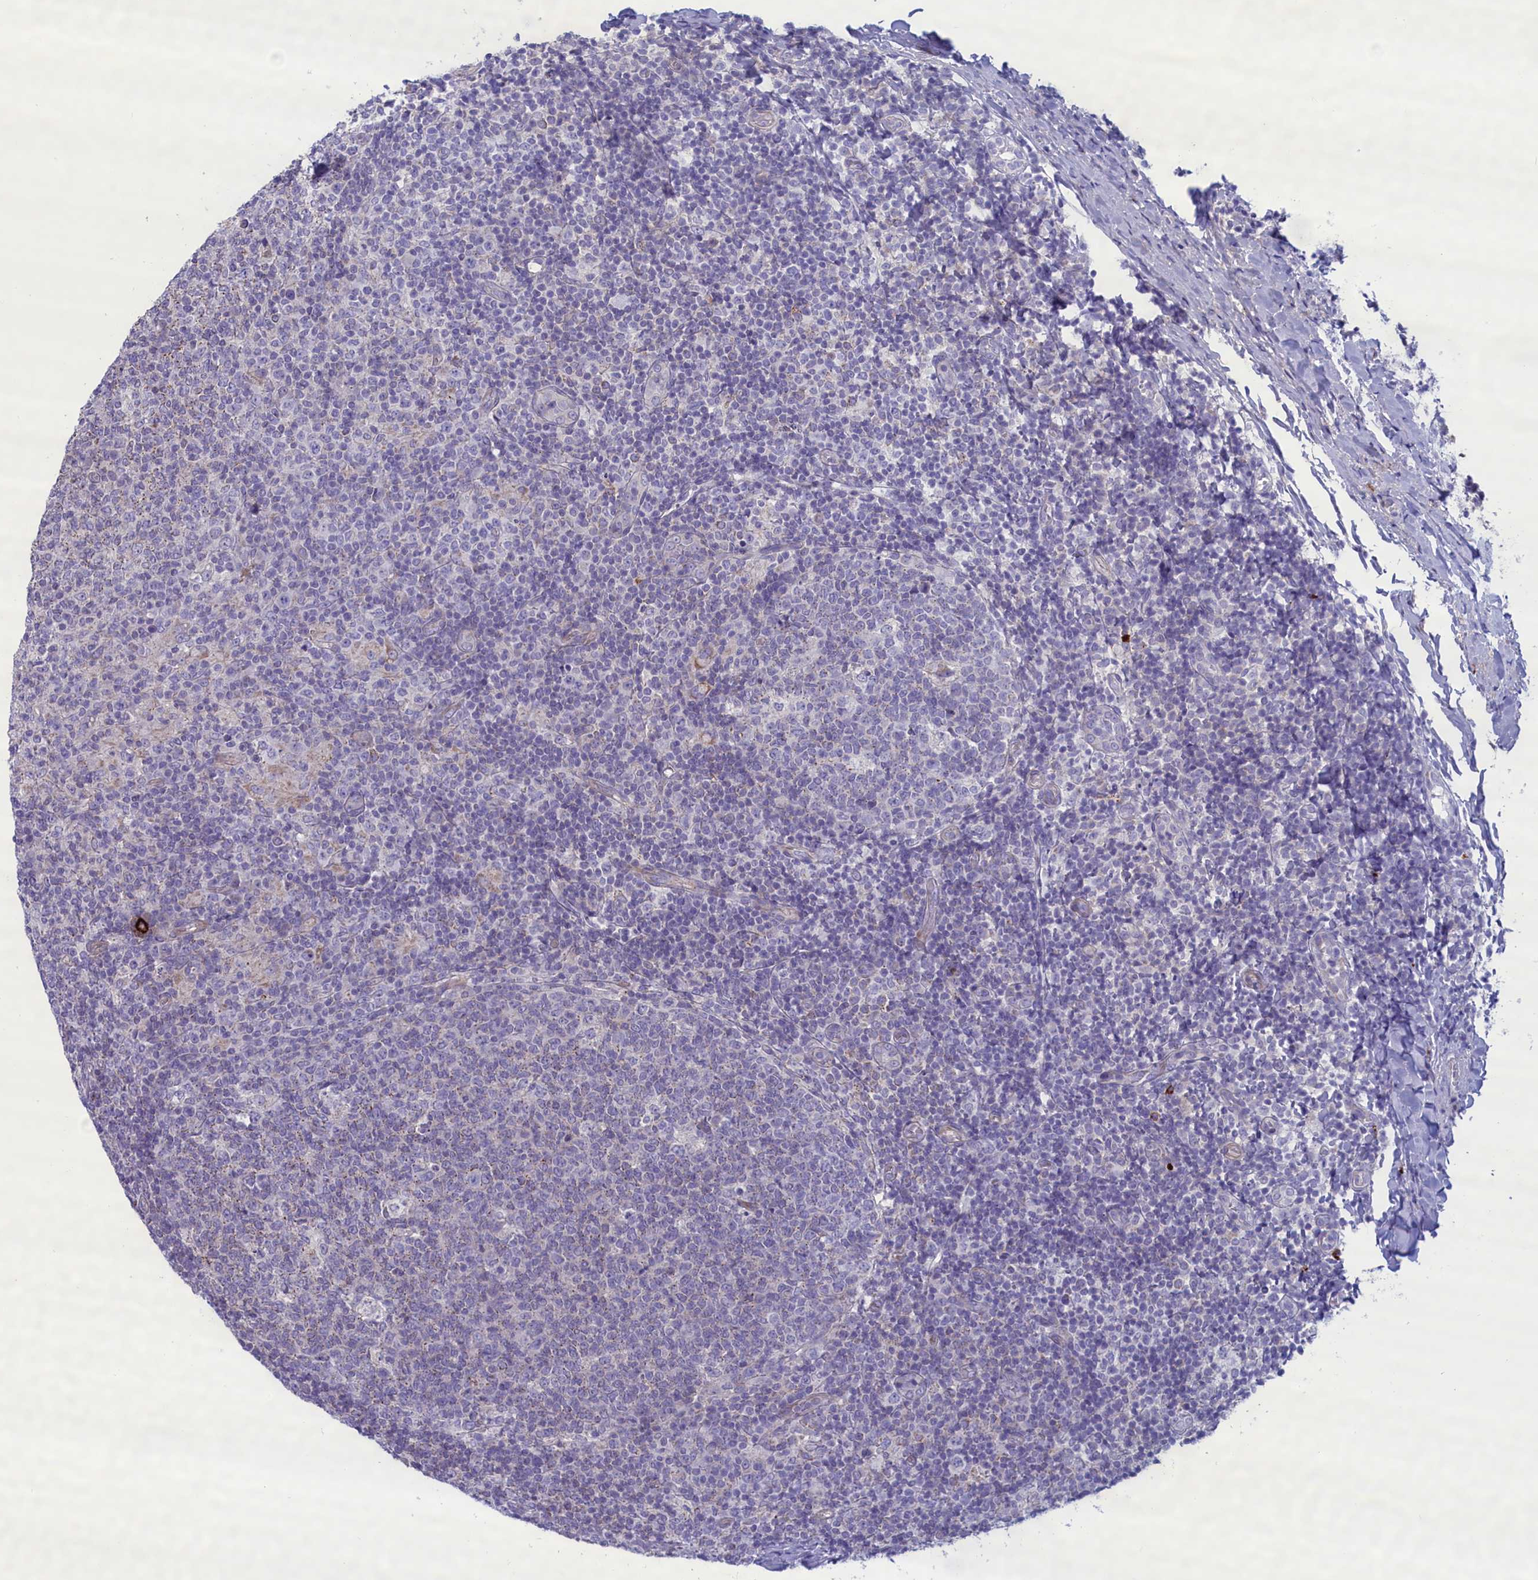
{"staining": {"intensity": "negative", "quantity": "none", "location": "none"}, "tissue": "tonsil", "cell_type": "Germinal center cells", "image_type": "normal", "snomed": [{"axis": "morphology", "description": "Normal tissue, NOS"}, {"axis": "topography", "description": "Tonsil"}], "caption": "DAB immunohistochemical staining of benign tonsil shows no significant staining in germinal center cells. Nuclei are stained in blue.", "gene": "MPV17L2", "patient": {"sex": "female", "age": 19}}